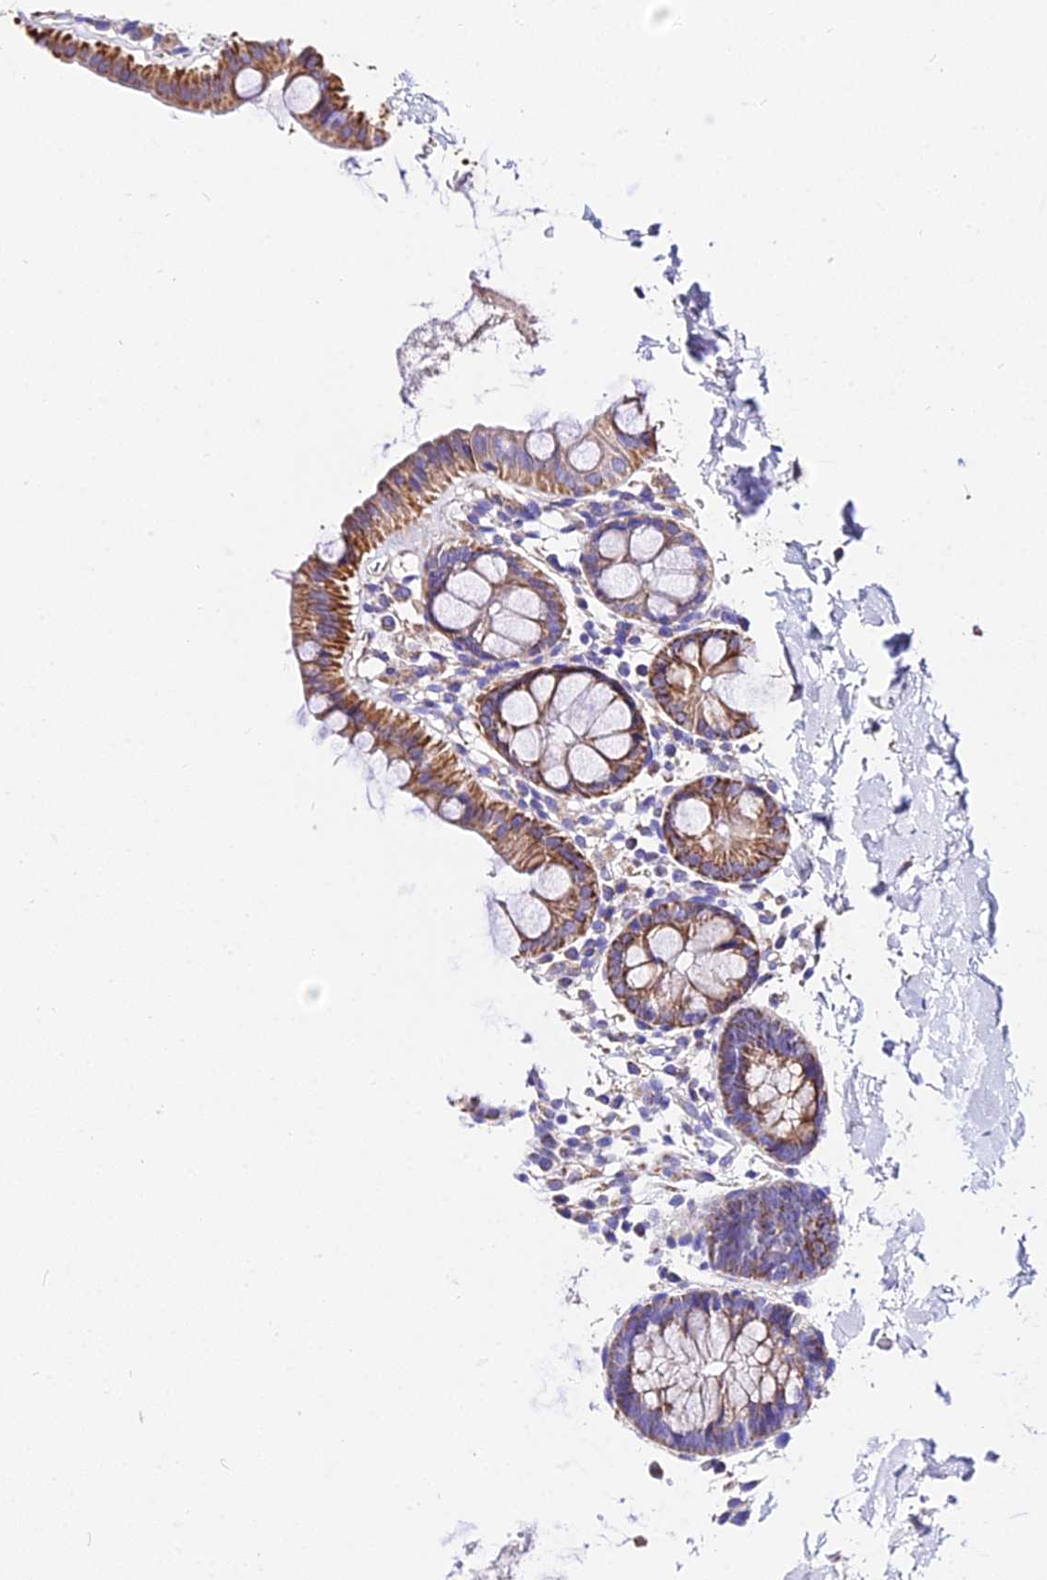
{"staining": {"intensity": "weak", "quantity": ">75%", "location": "cytoplasmic/membranous"}, "tissue": "colon", "cell_type": "Endothelial cells", "image_type": "normal", "snomed": [{"axis": "morphology", "description": "Normal tissue, NOS"}, {"axis": "topography", "description": "Colon"}], "caption": "Human colon stained with a brown dye exhibits weak cytoplasmic/membranous positive staining in about >75% of endothelial cells.", "gene": "ZNF573", "patient": {"sex": "male", "age": 75}}